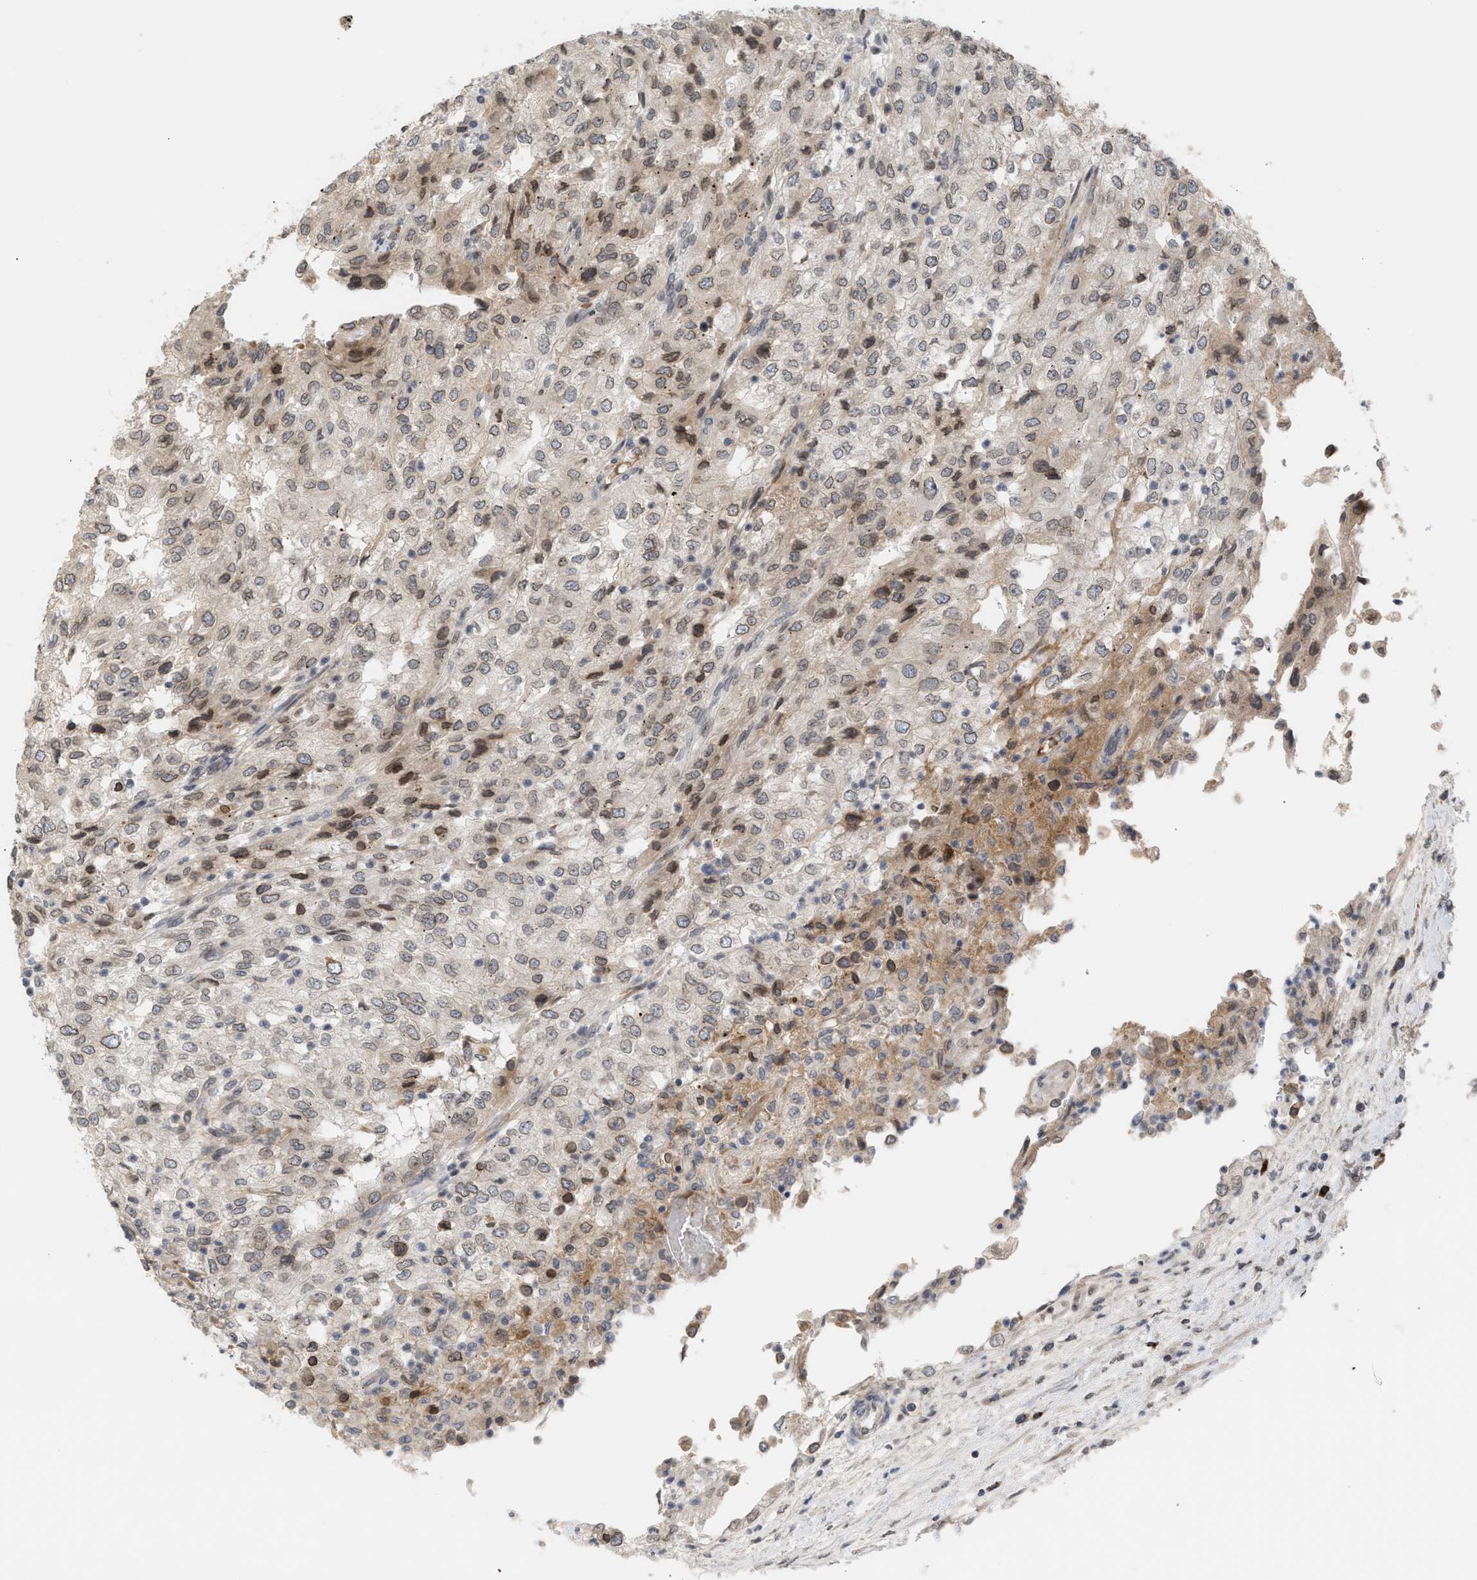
{"staining": {"intensity": "weak", "quantity": "25%-75%", "location": "cytoplasmic/membranous,nuclear"}, "tissue": "renal cancer", "cell_type": "Tumor cells", "image_type": "cancer", "snomed": [{"axis": "morphology", "description": "Adenocarcinoma, NOS"}, {"axis": "topography", "description": "Kidney"}], "caption": "Weak cytoplasmic/membranous and nuclear staining for a protein is present in about 25%-75% of tumor cells of renal adenocarcinoma using immunohistochemistry.", "gene": "NUP62", "patient": {"sex": "female", "age": 54}}